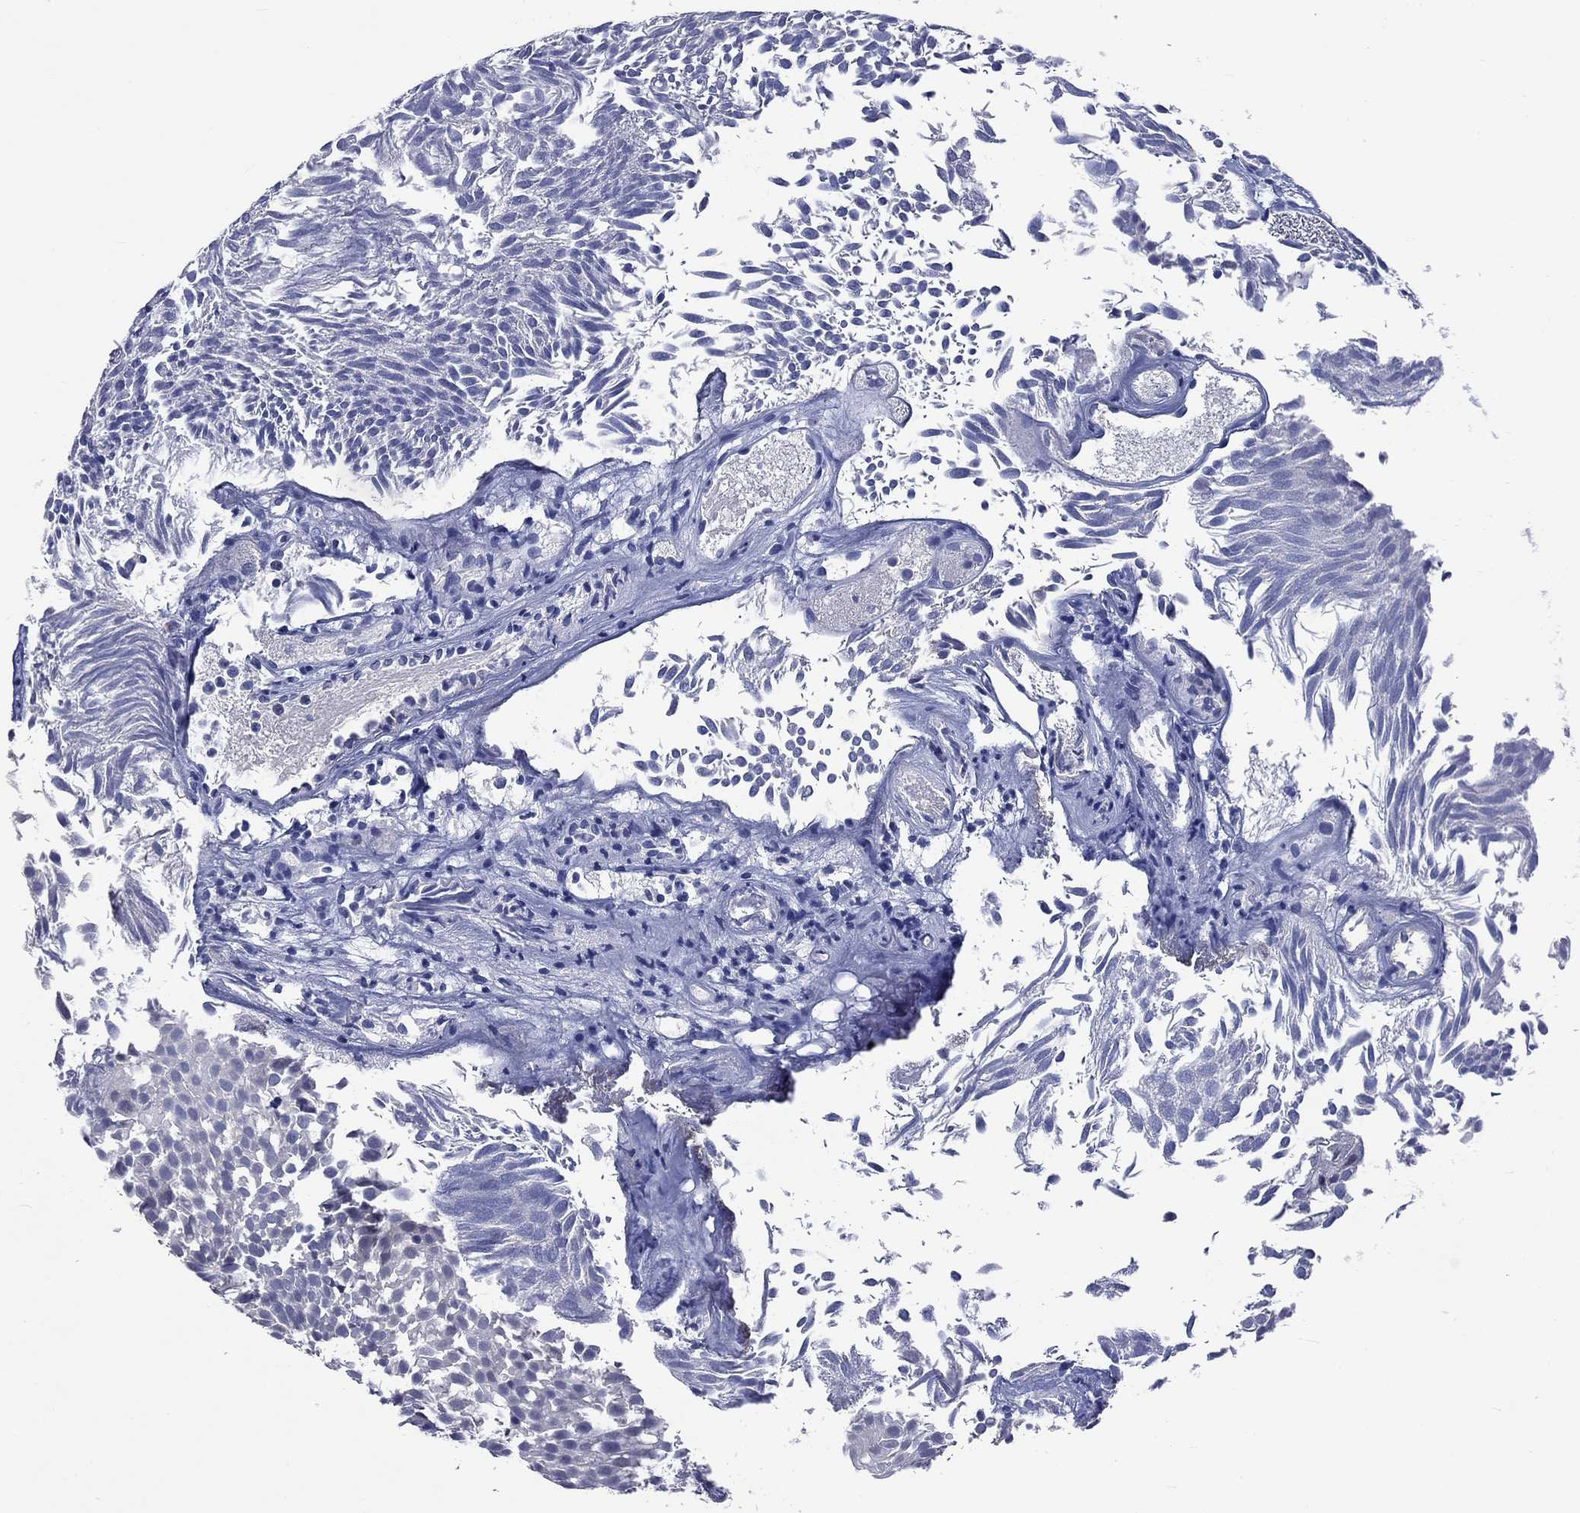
{"staining": {"intensity": "negative", "quantity": "none", "location": "none"}, "tissue": "urothelial cancer", "cell_type": "Tumor cells", "image_type": "cancer", "snomed": [{"axis": "morphology", "description": "Urothelial carcinoma, Low grade"}, {"axis": "topography", "description": "Urinary bladder"}], "caption": "Tumor cells show no significant protein expression in urothelial cancer. (DAB (3,3'-diaminobenzidine) immunohistochemistry (IHC), high magnification).", "gene": "CNDP1", "patient": {"sex": "male", "age": 52}}